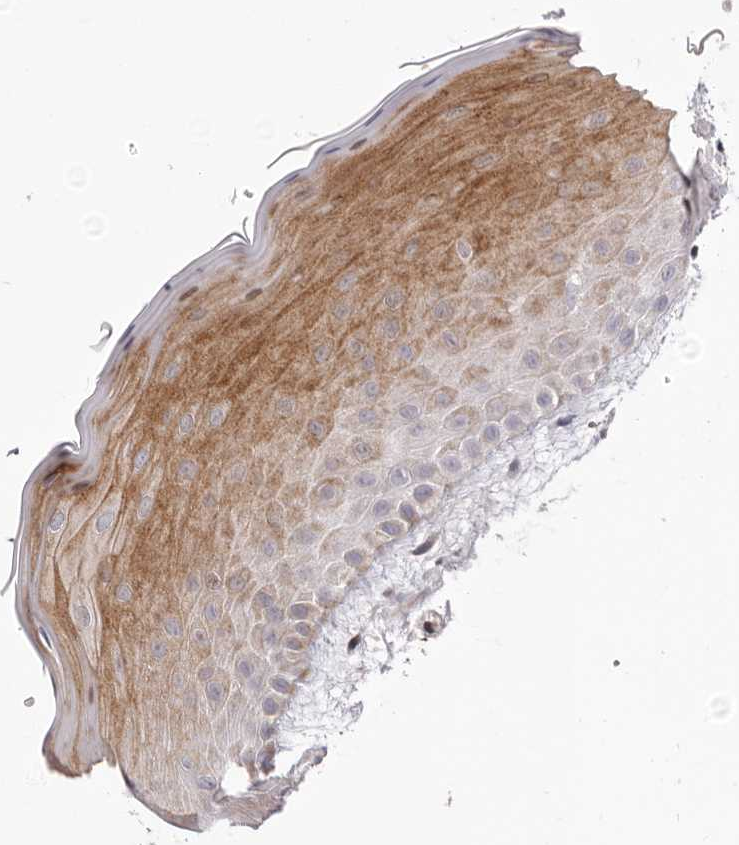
{"staining": {"intensity": "moderate", "quantity": "25%-75%", "location": "cytoplasmic/membranous"}, "tissue": "oral mucosa", "cell_type": "Squamous epithelial cells", "image_type": "normal", "snomed": [{"axis": "morphology", "description": "Normal tissue, NOS"}, {"axis": "topography", "description": "Oral tissue"}], "caption": "Normal oral mucosa exhibits moderate cytoplasmic/membranous expression in approximately 25%-75% of squamous epithelial cells.", "gene": "AIDA", "patient": {"sex": "male", "age": 13}}